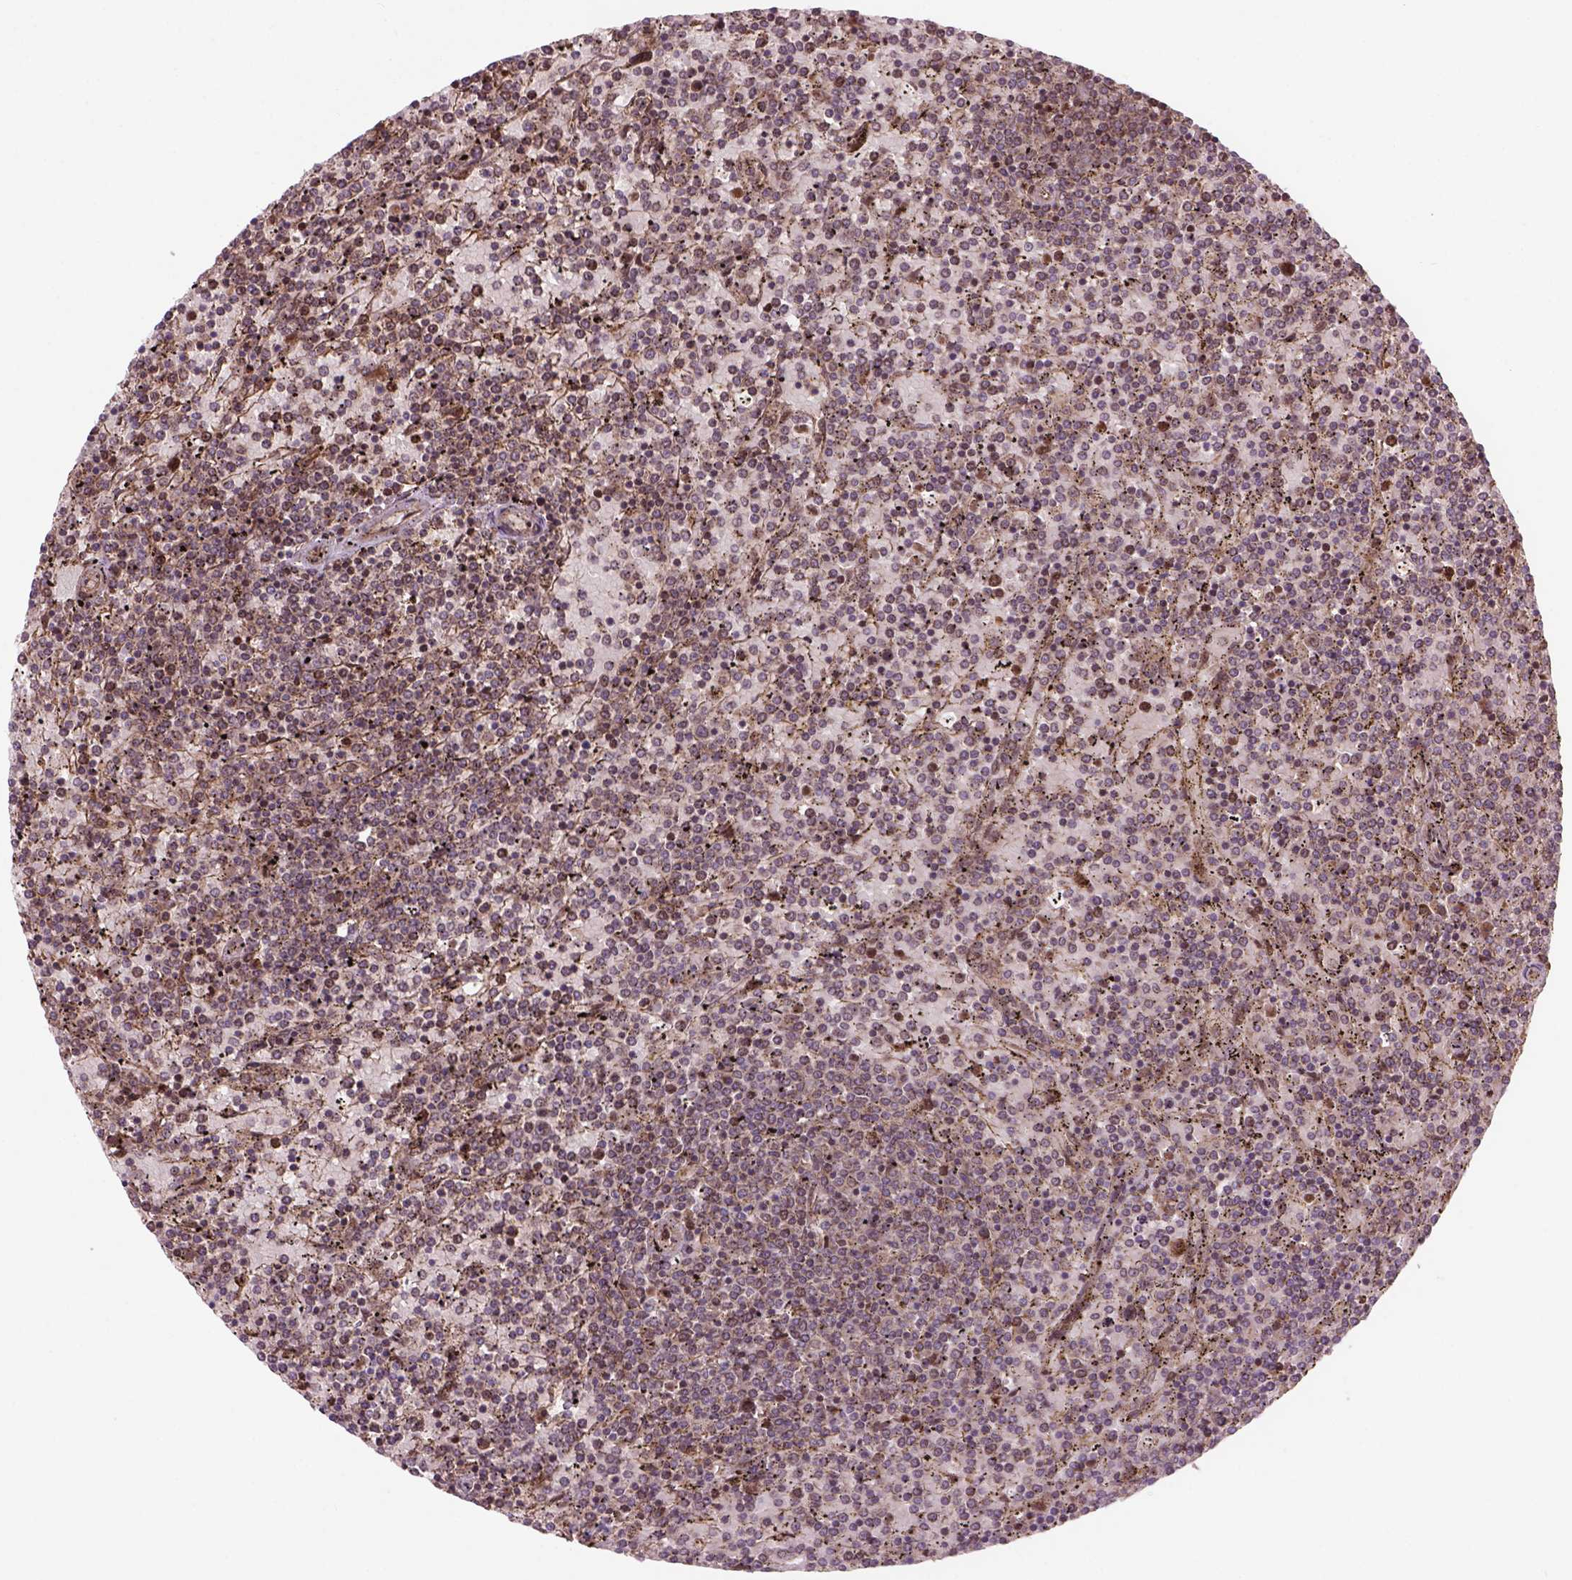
{"staining": {"intensity": "weak", "quantity": "25%-75%", "location": "cytoplasmic/membranous,nuclear"}, "tissue": "lymphoma", "cell_type": "Tumor cells", "image_type": "cancer", "snomed": [{"axis": "morphology", "description": "Malignant lymphoma, non-Hodgkin's type, Low grade"}, {"axis": "topography", "description": "Spleen"}], "caption": "Weak cytoplasmic/membranous and nuclear protein positivity is appreciated in approximately 25%-75% of tumor cells in low-grade malignant lymphoma, non-Hodgkin's type. (DAB IHC, brown staining for protein, blue staining for nuclei).", "gene": "PSMD11", "patient": {"sex": "female", "age": 77}}